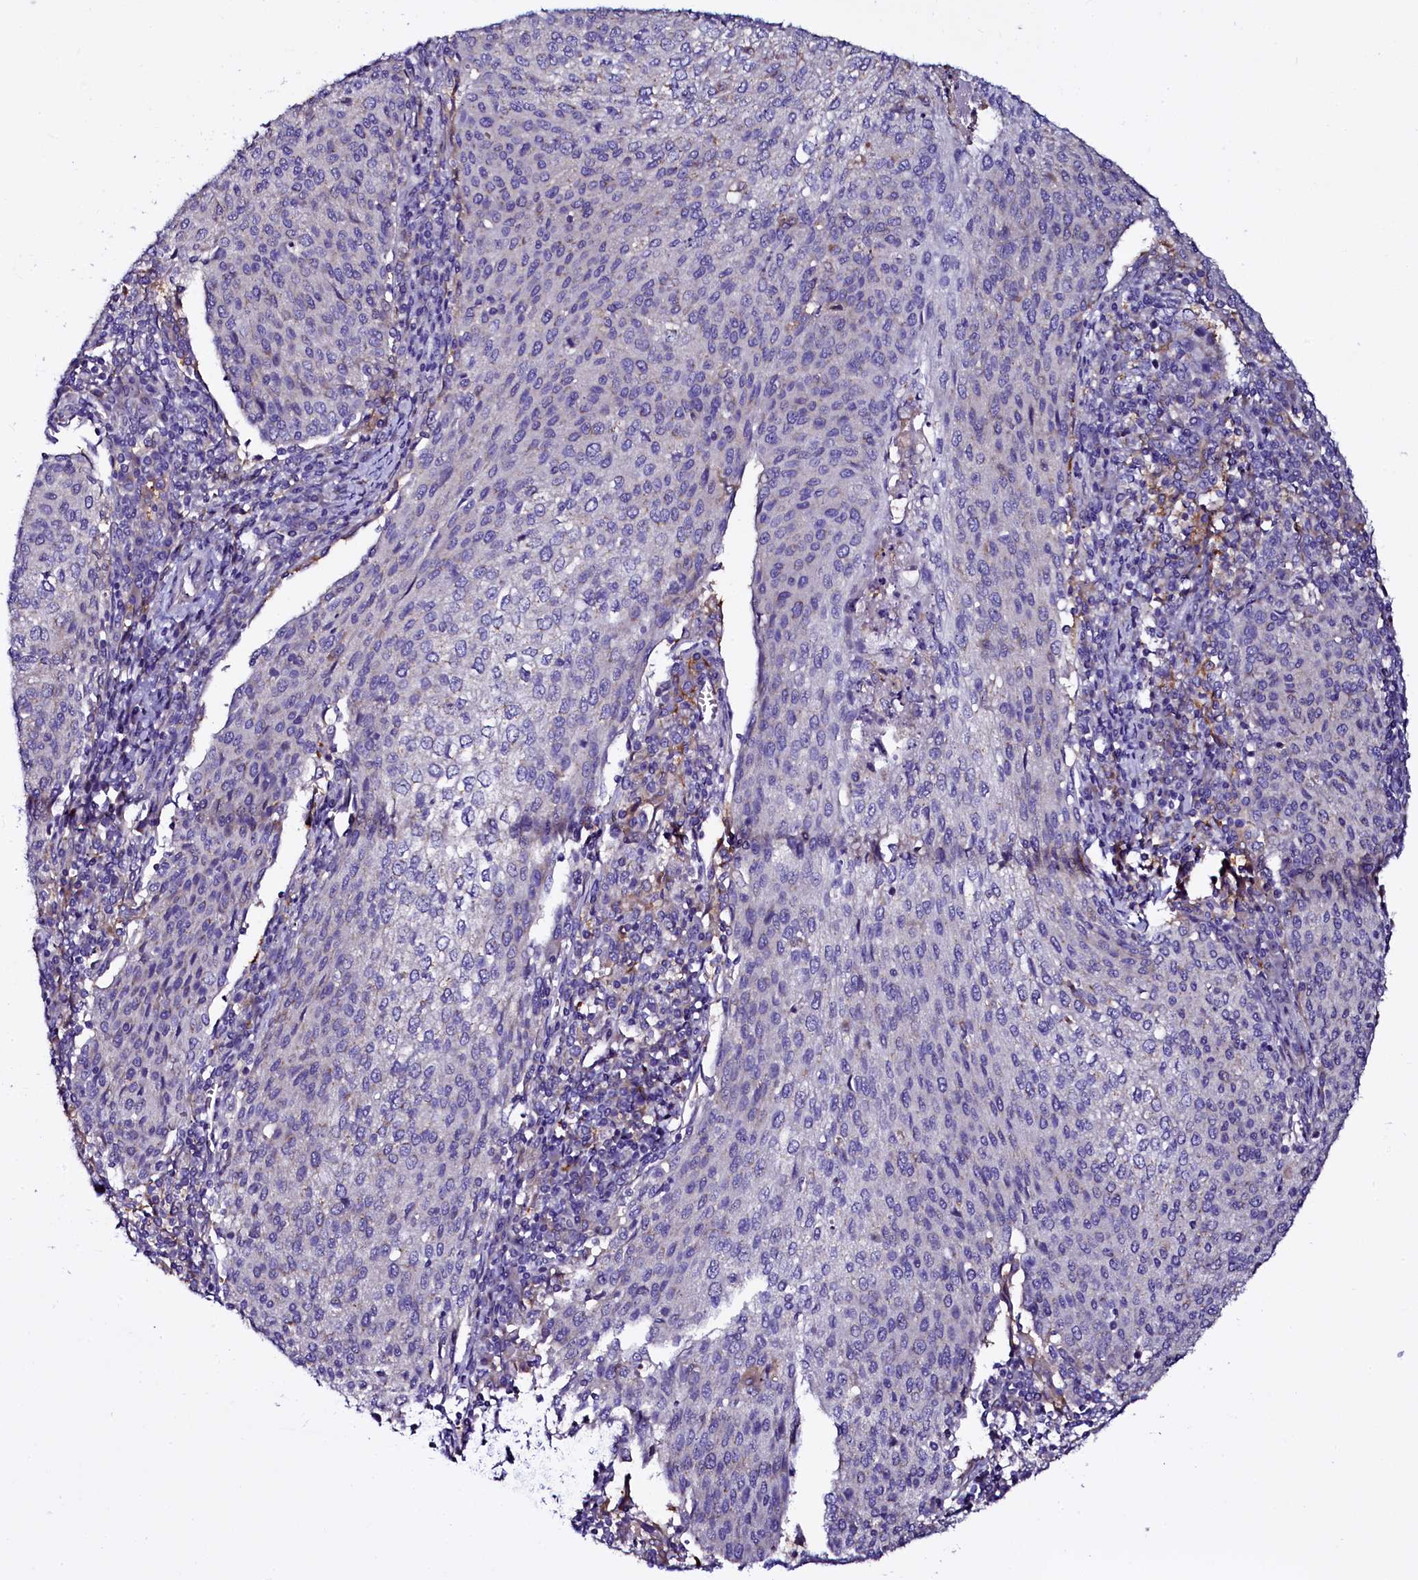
{"staining": {"intensity": "negative", "quantity": "none", "location": "none"}, "tissue": "cervical cancer", "cell_type": "Tumor cells", "image_type": "cancer", "snomed": [{"axis": "morphology", "description": "Squamous cell carcinoma, NOS"}, {"axis": "topography", "description": "Cervix"}], "caption": "Tumor cells show no significant positivity in cervical cancer.", "gene": "OTOL1", "patient": {"sex": "female", "age": 46}}